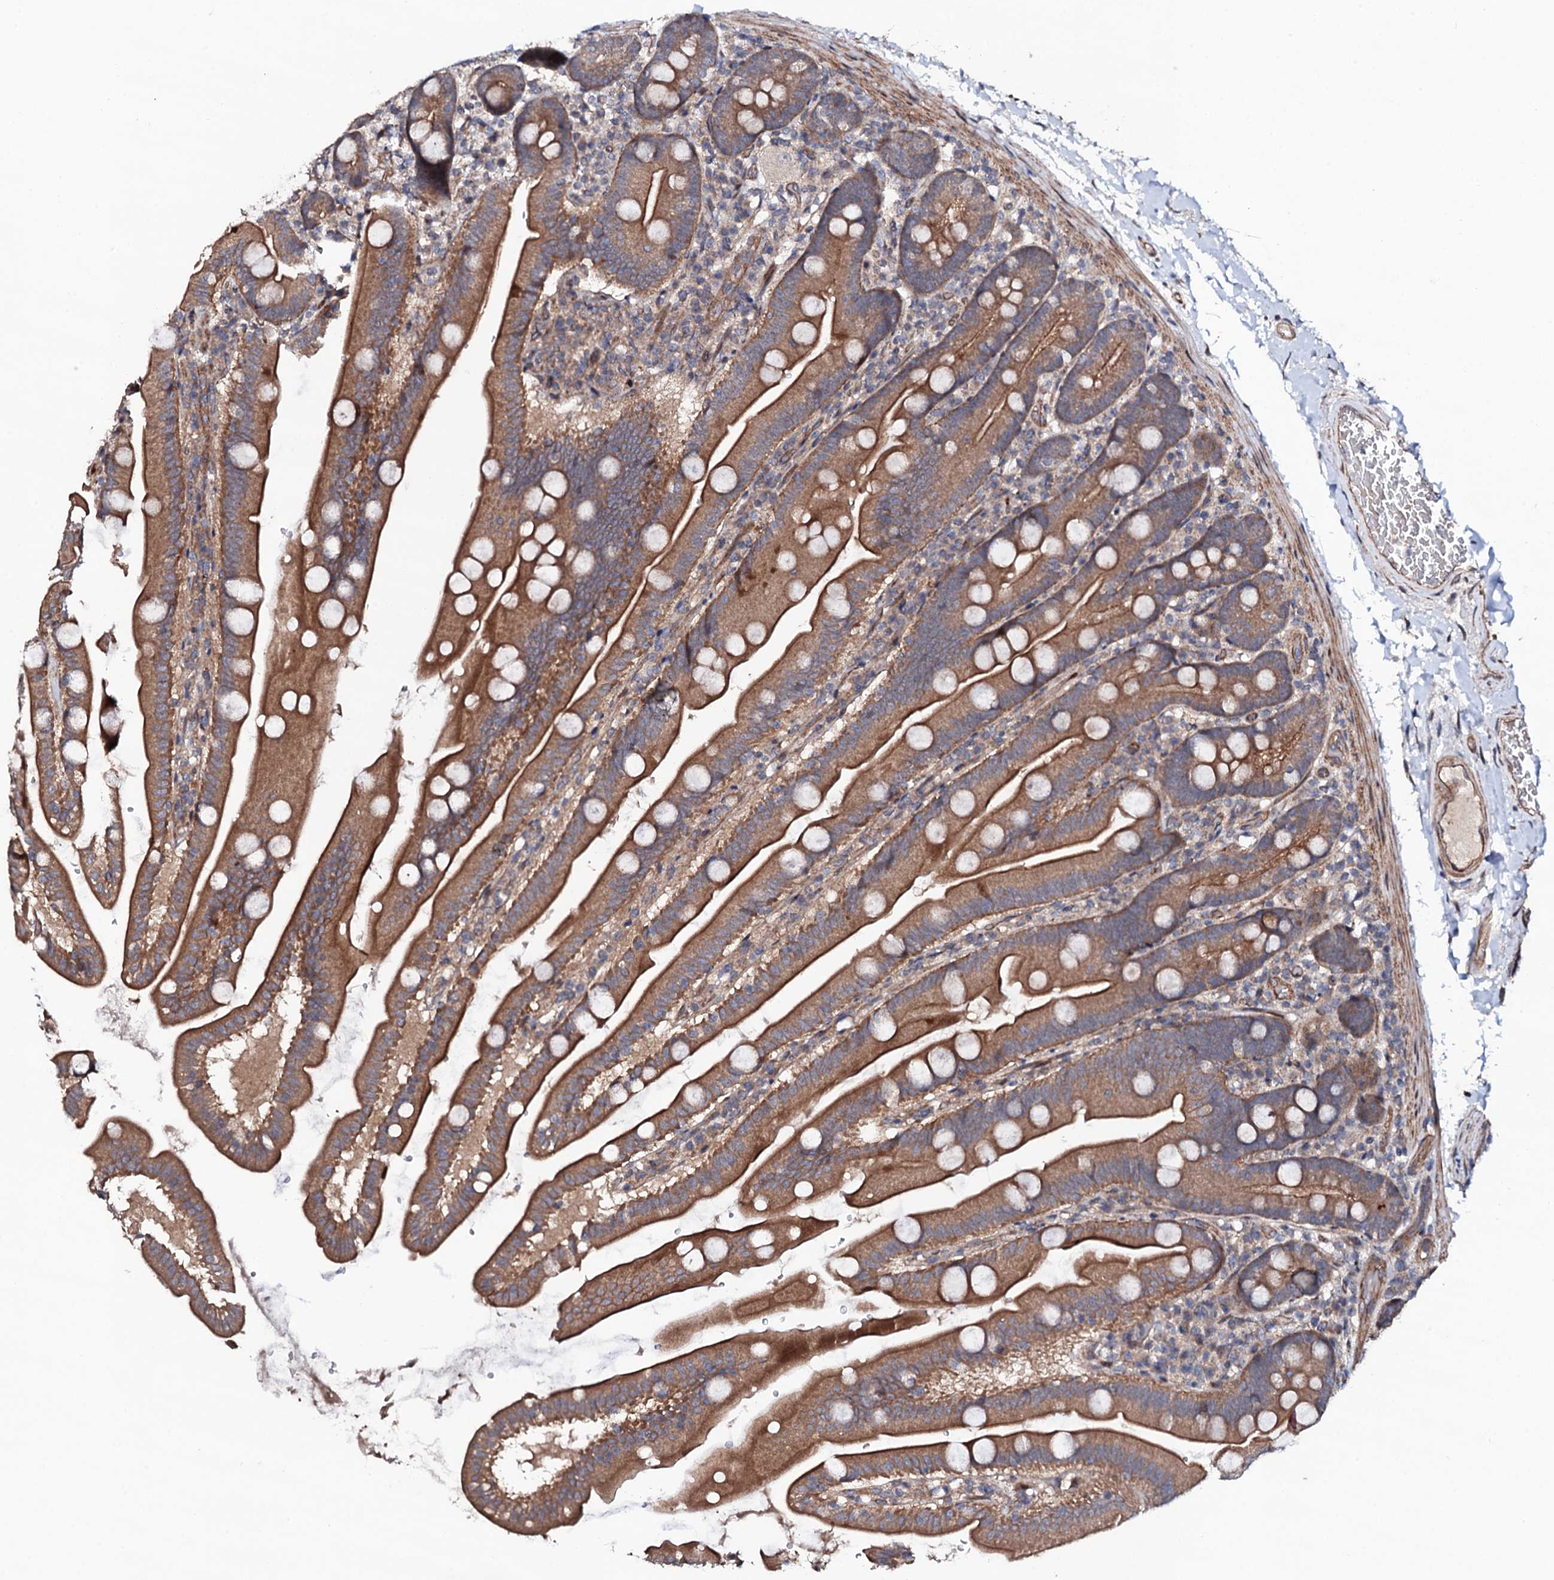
{"staining": {"intensity": "moderate", "quantity": ">75%", "location": "cytoplasmic/membranous"}, "tissue": "small intestine", "cell_type": "Glandular cells", "image_type": "normal", "snomed": [{"axis": "morphology", "description": "Normal tissue, NOS"}, {"axis": "topography", "description": "Small intestine"}], "caption": "Brown immunohistochemical staining in normal small intestine exhibits moderate cytoplasmic/membranous staining in about >75% of glandular cells. (Brightfield microscopy of DAB IHC at high magnification).", "gene": "CIAO2A", "patient": {"sex": "female", "age": 68}}